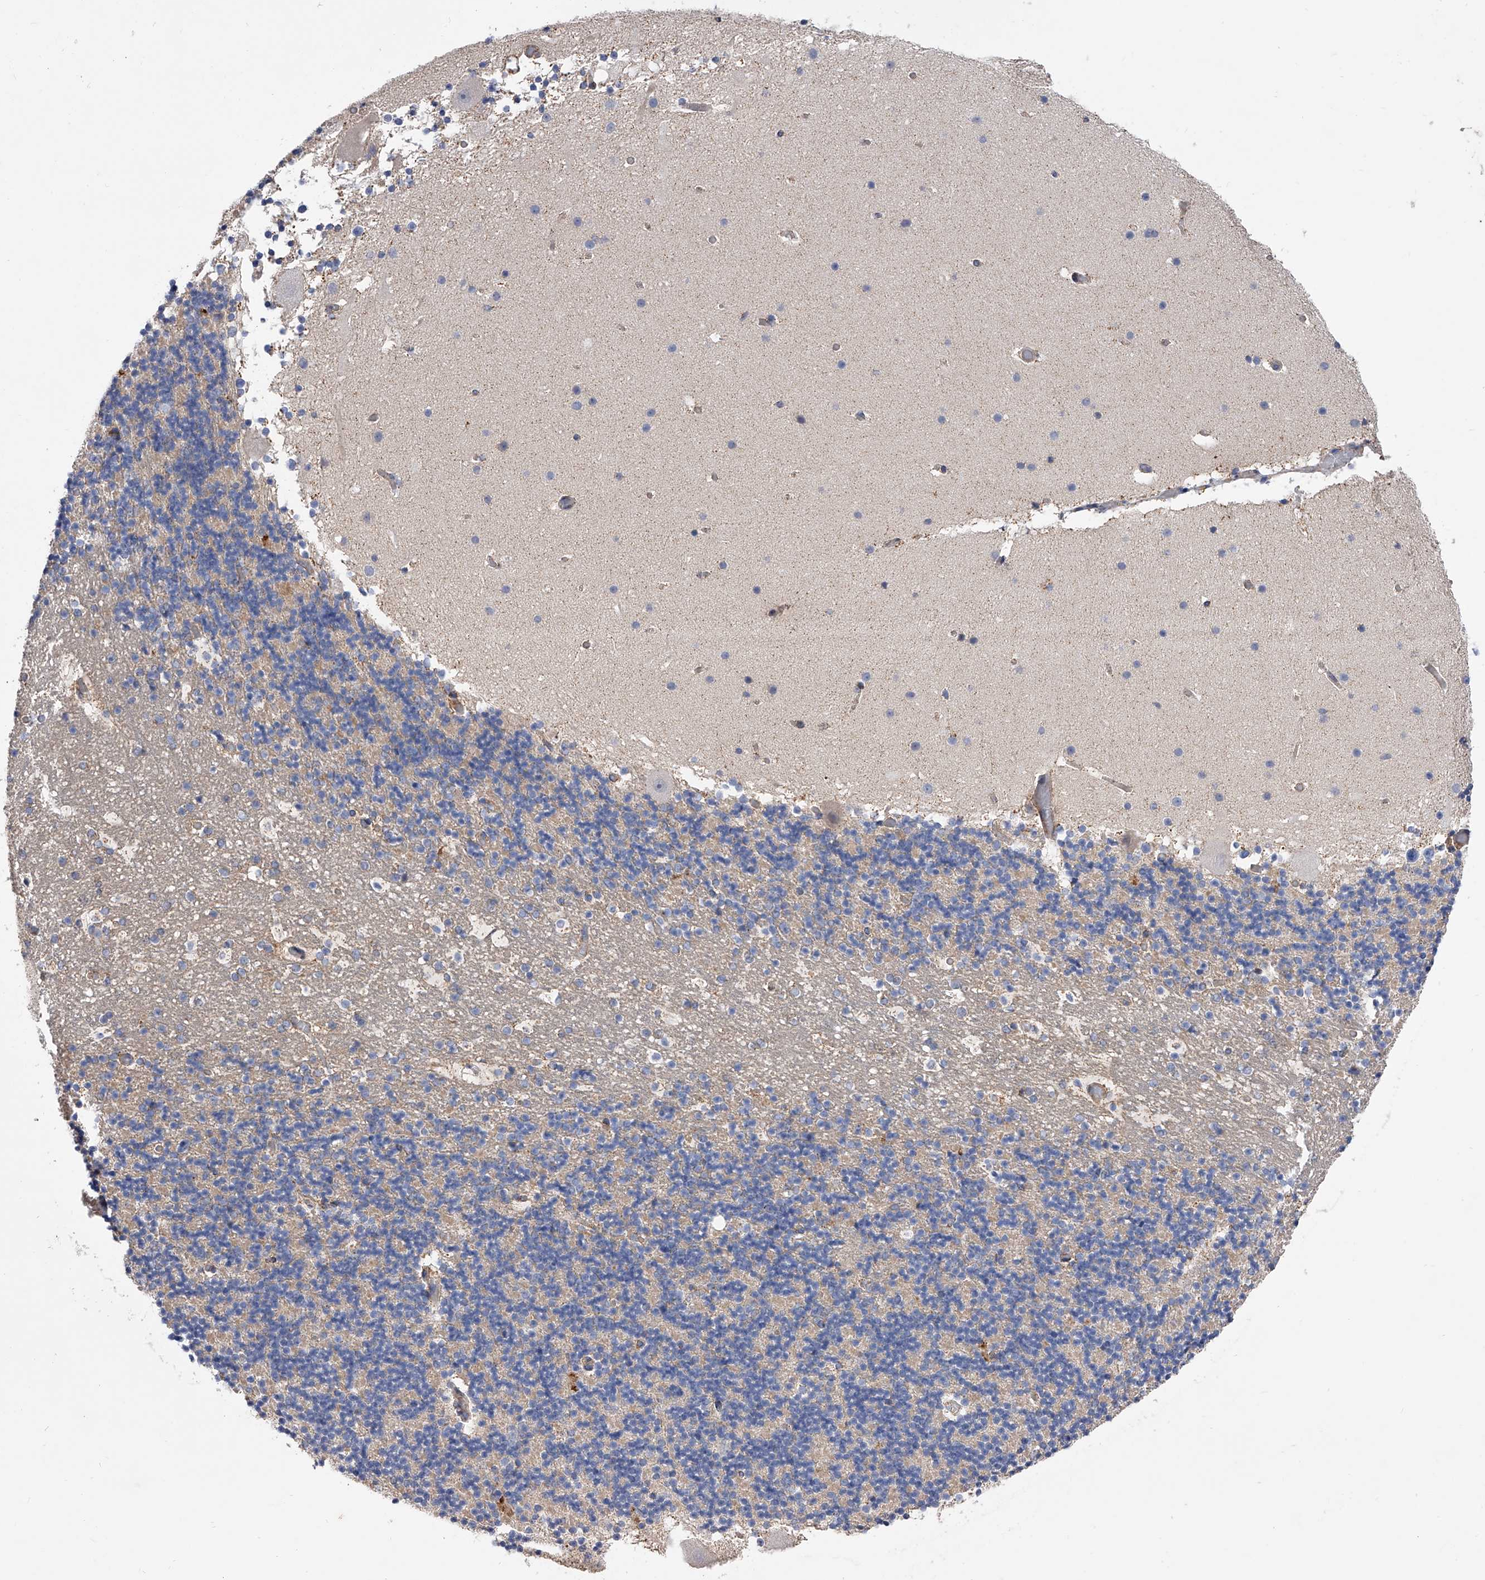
{"staining": {"intensity": "weak", "quantity": "25%-75%", "location": "cytoplasmic/membranous"}, "tissue": "cerebellum", "cell_type": "Cells in granular layer", "image_type": "normal", "snomed": [{"axis": "morphology", "description": "Normal tissue, NOS"}, {"axis": "topography", "description": "Cerebellum"}], "caption": "Immunohistochemistry photomicrograph of normal cerebellum: human cerebellum stained using immunohistochemistry (IHC) exhibits low levels of weak protein expression localized specifically in the cytoplasmic/membranous of cells in granular layer, appearing as a cytoplasmic/membranous brown color.", "gene": "PDSS2", "patient": {"sex": "male", "age": 57}}